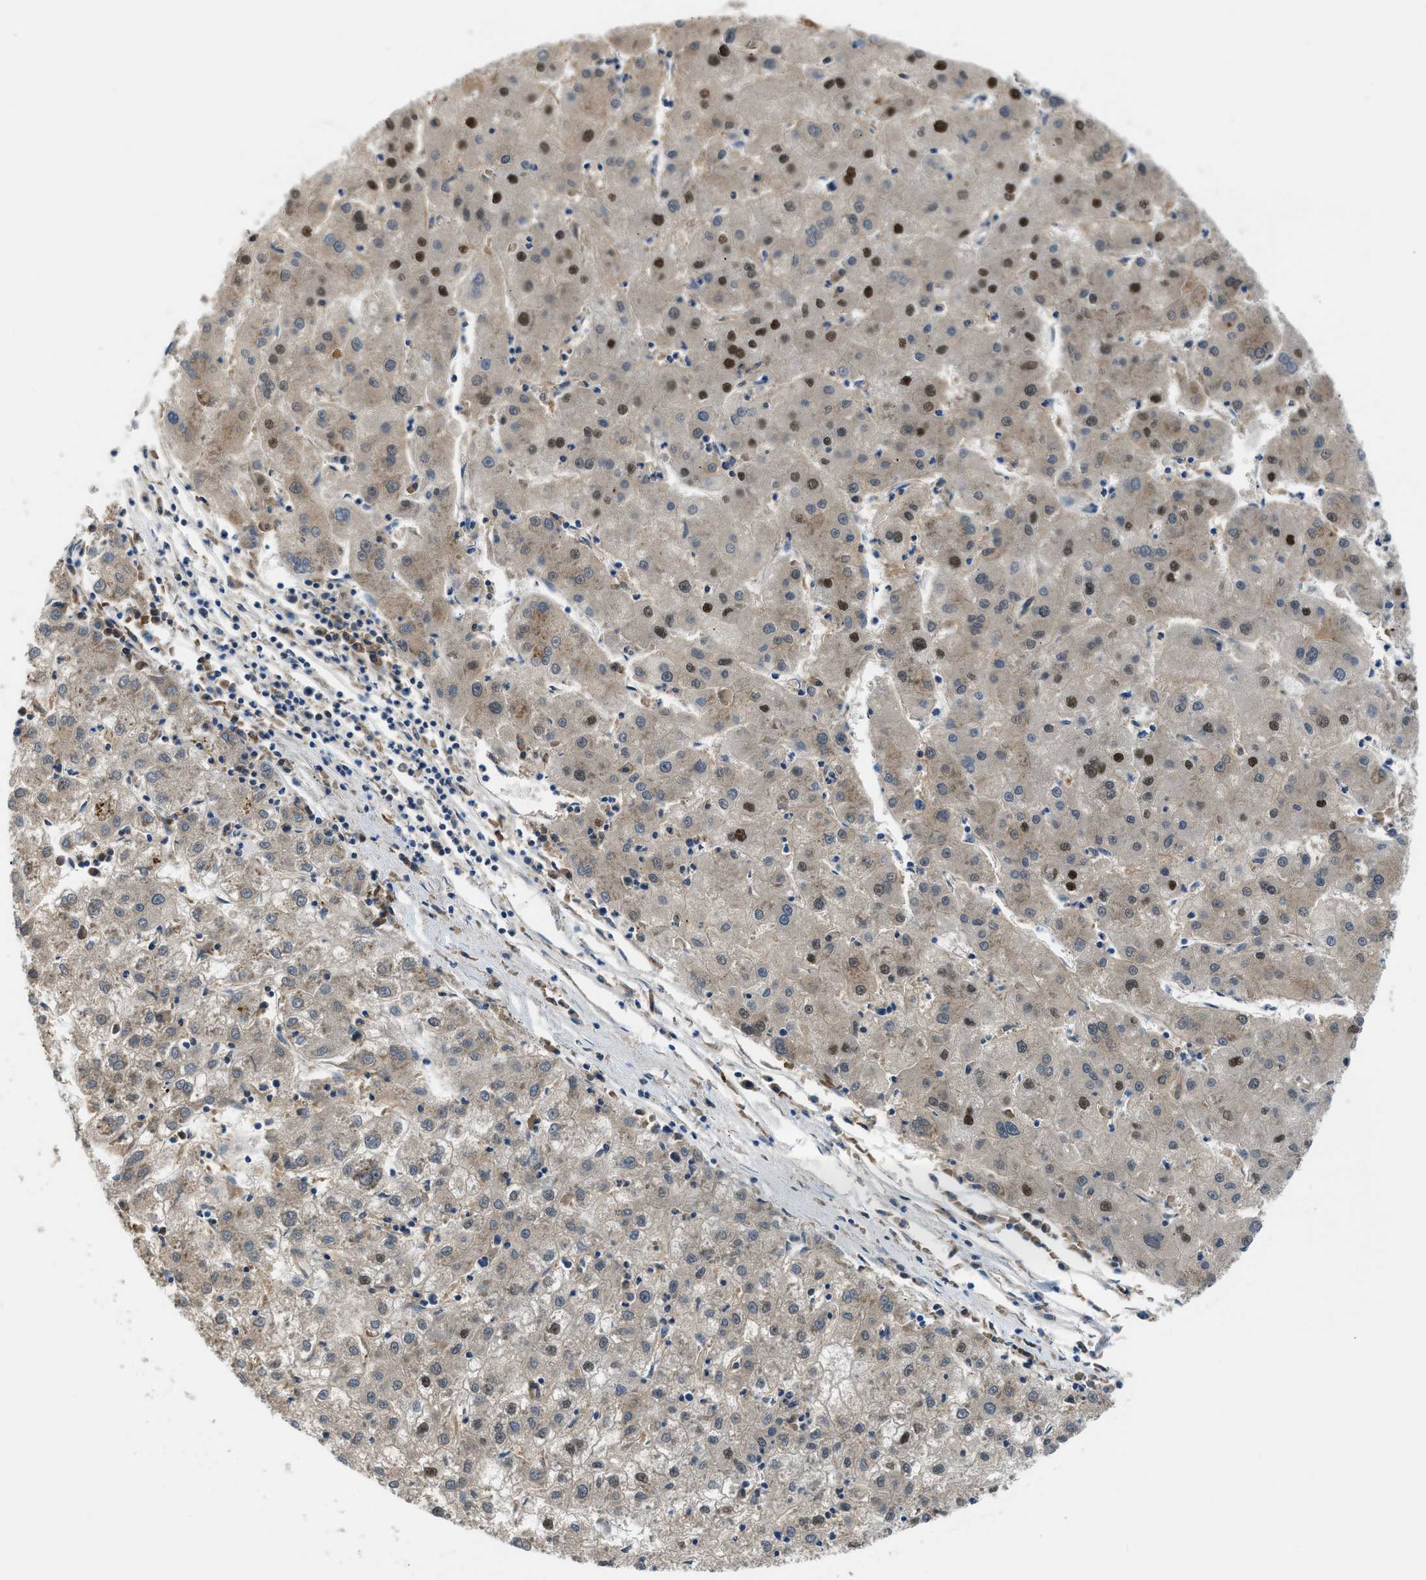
{"staining": {"intensity": "strong", "quantity": "<25%", "location": "nuclear"}, "tissue": "liver cancer", "cell_type": "Tumor cells", "image_type": "cancer", "snomed": [{"axis": "morphology", "description": "Carcinoma, Hepatocellular, NOS"}, {"axis": "topography", "description": "Liver"}], "caption": "Liver hepatocellular carcinoma was stained to show a protein in brown. There is medium levels of strong nuclear positivity in about <25% of tumor cells.", "gene": "ALX1", "patient": {"sex": "male", "age": 72}}